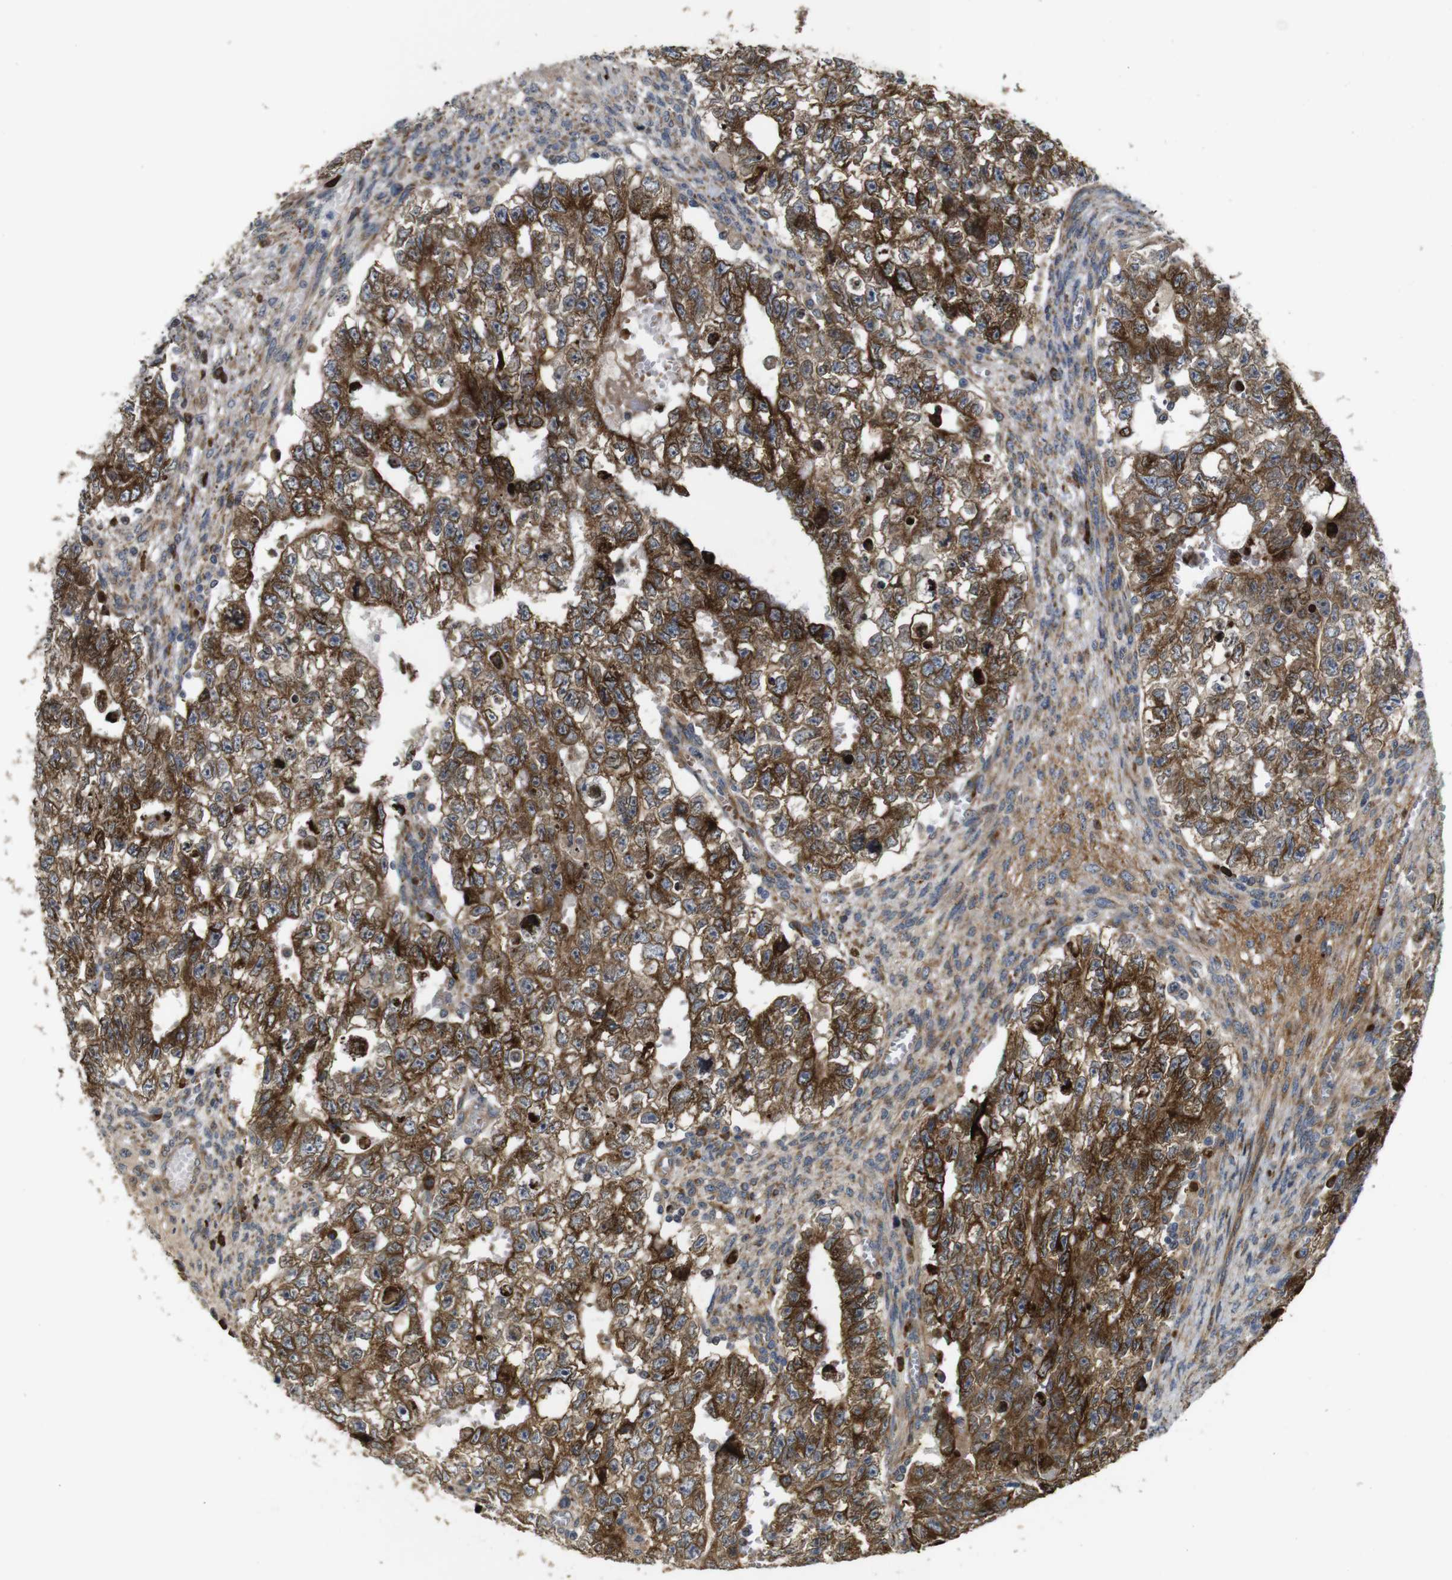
{"staining": {"intensity": "strong", "quantity": ">75%", "location": "cytoplasmic/membranous"}, "tissue": "testis cancer", "cell_type": "Tumor cells", "image_type": "cancer", "snomed": [{"axis": "morphology", "description": "Seminoma, NOS"}, {"axis": "morphology", "description": "Carcinoma, Embryonal, NOS"}, {"axis": "topography", "description": "Testis"}], "caption": "Immunohistochemical staining of testis cancer demonstrates high levels of strong cytoplasmic/membranous expression in approximately >75% of tumor cells.", "gene": "UBE2G2", "patient": {"sex": "male", "age": 38}}